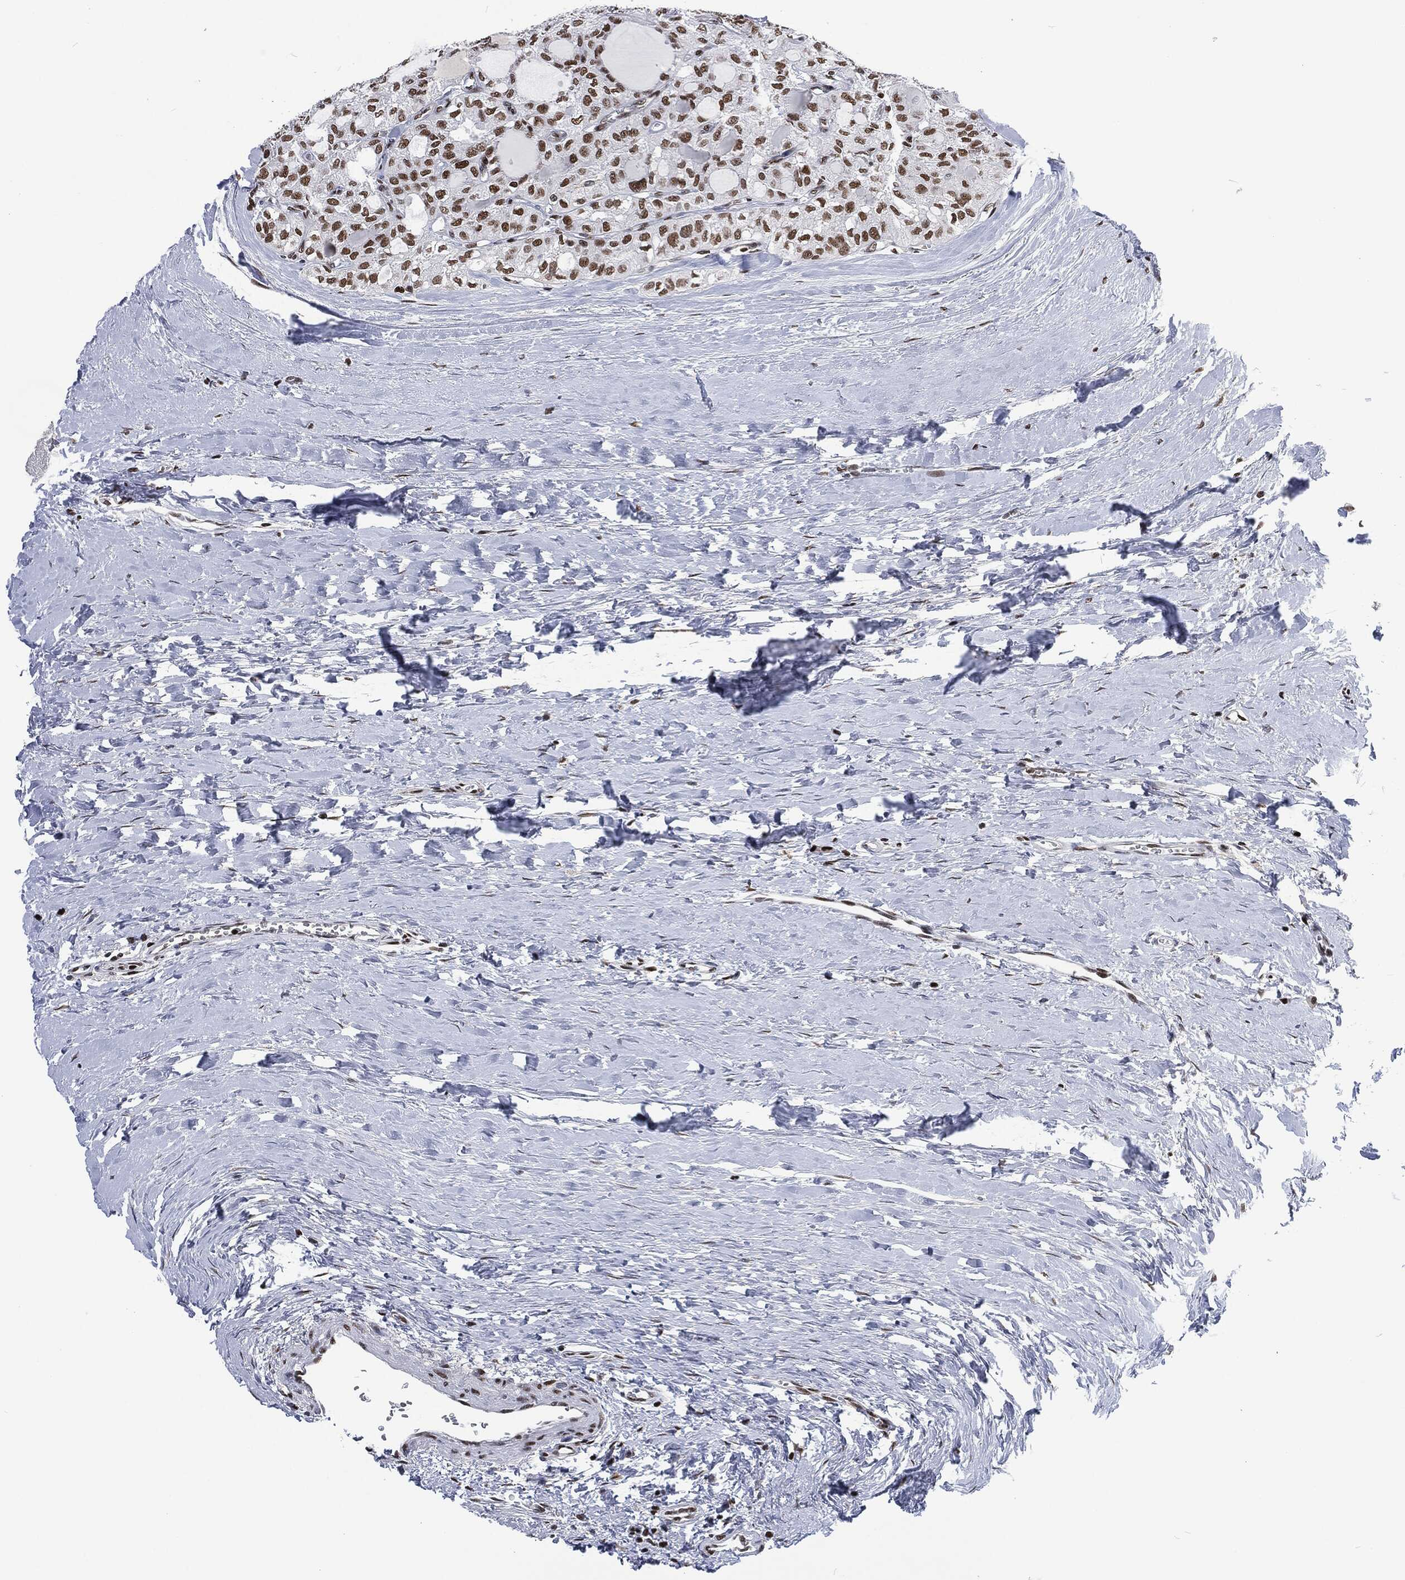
{"staining": {"intensity": "moderate", "quantity": ">75%", "location": "nuclear"}, "tissue": "thyroid cancer", "cell_type": "Tumor cells", "image_type": "cancer", "snomed": [{"axis": "morphology", "description": "Follicular adenoma carcinoma, NOS"}, {"axis": "topography", "description": "Thyroid gland"}], "caption": "Thyroid cancer tissue shows moderate nuclear positivity in approximately >75% of tumor cells, visualized by immunohistochemistry.", "gene": "DCPS", "patient": {"sex": "male", "age": 75}}